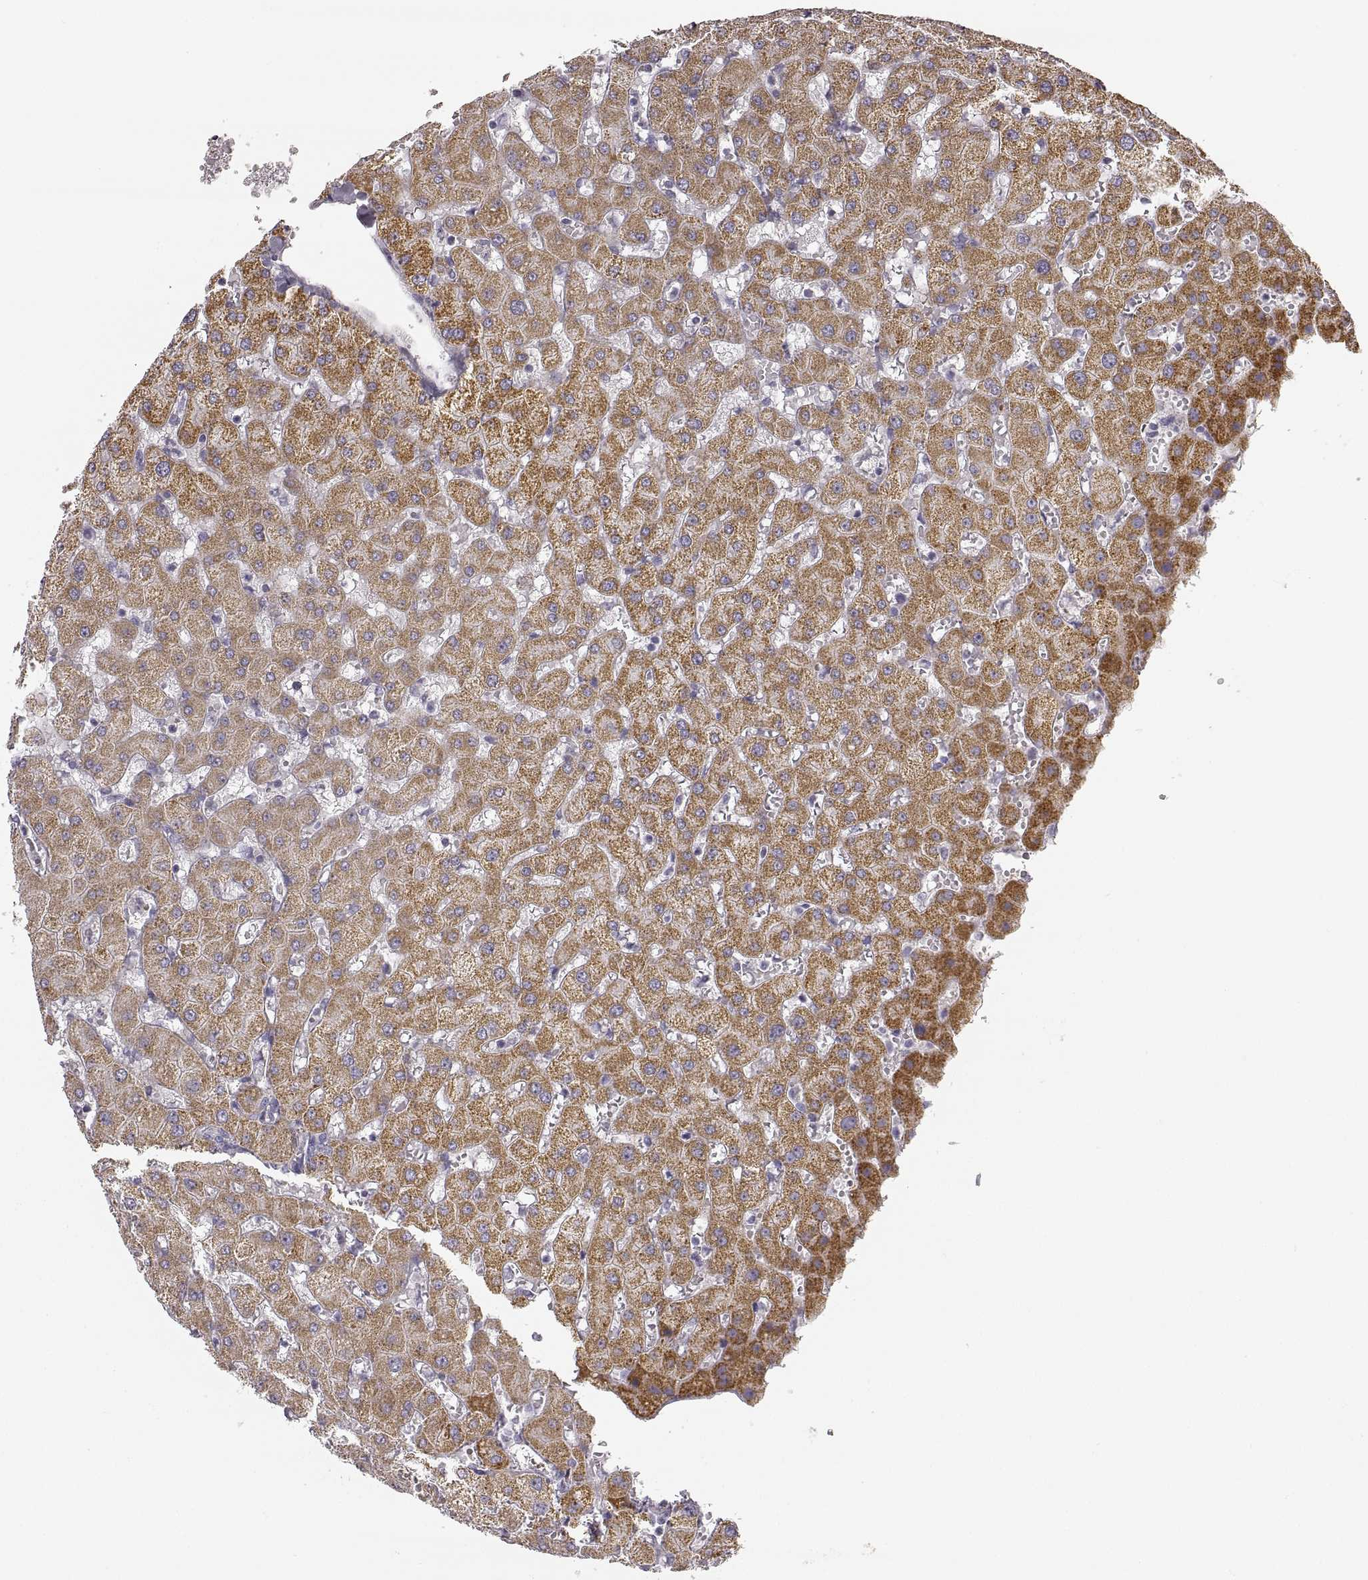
{"staining": {"intensity": "negative", "quantity": "none", "location": "none"}, "tissue": "liver", "cell_type": "Cholangiocytes", "image_type": "normal", "snomed": [{"axis": "morphology", "description": "Normal tissue, NOS"}, {"axis": "topography", "description": "Liver"}], "caption": "DAB immunohistochemical staining of normal liver exhibits no significant staining in cholangiocytes.", "gene": "RDH13", "patient": {"sex": "female", "age": 63}}